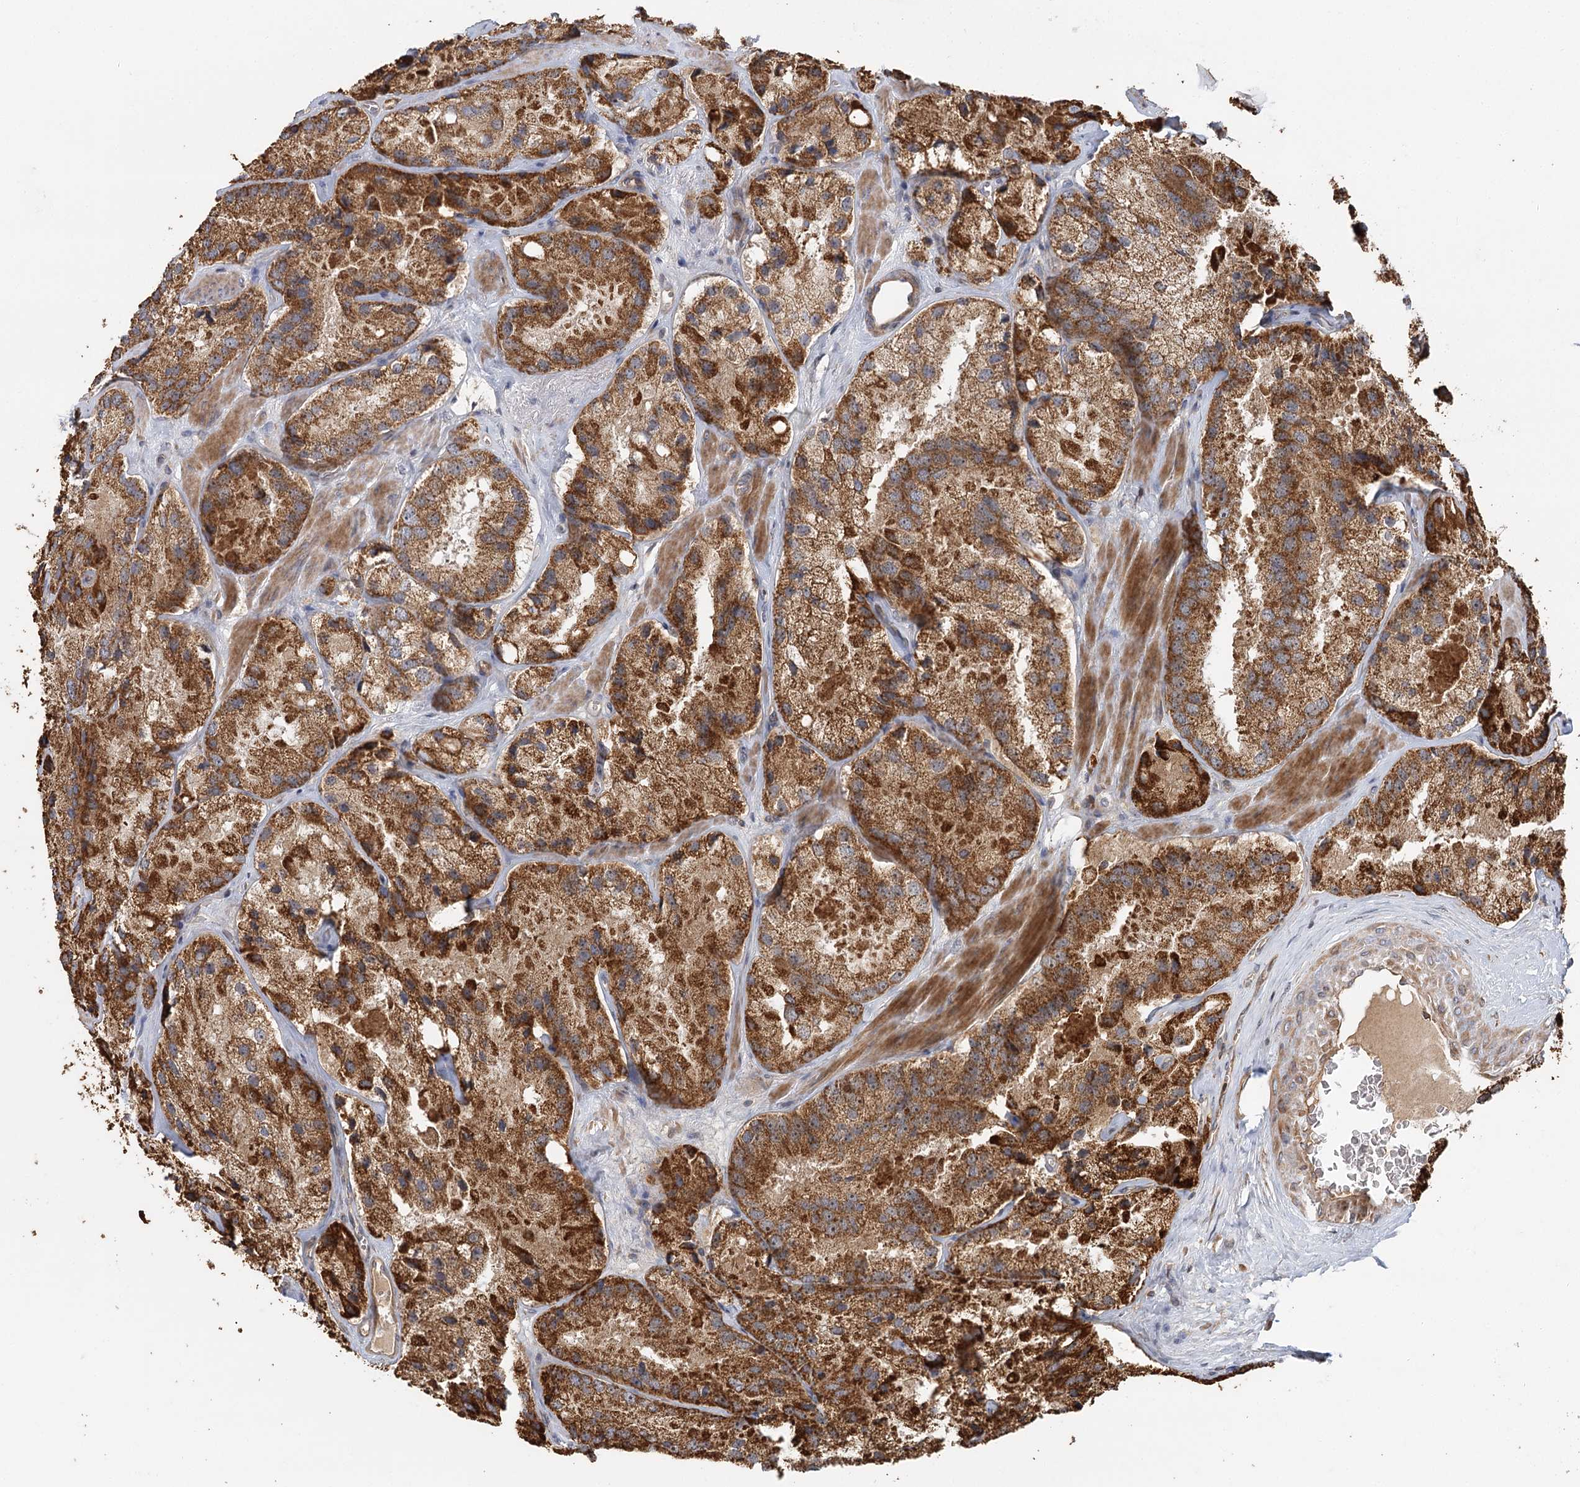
{"staining": {"intensity": "strong", "quantity": ">75%", "location": "cytoplasmic/membranous"}, "tissue": "prostate cancer", "cell_type": "Tumor cells", "image_type": "cancer", "snomed": [{"axis": "morphology", "description": "Adenocarcinoma, High grade"}, {"axis": "topography", "description": "Prostate"}], "caption": "DAB (3,3'-diaminobenzidine) immunohistochemical staining of human adenocarcinoma (high-grade) (prostate) shows strong cytoplasmic/membranous protein expression in about >75% of tumor cells.", "gene": "RAPGEF6", "patient": {"sex": "male", "age": 66}}